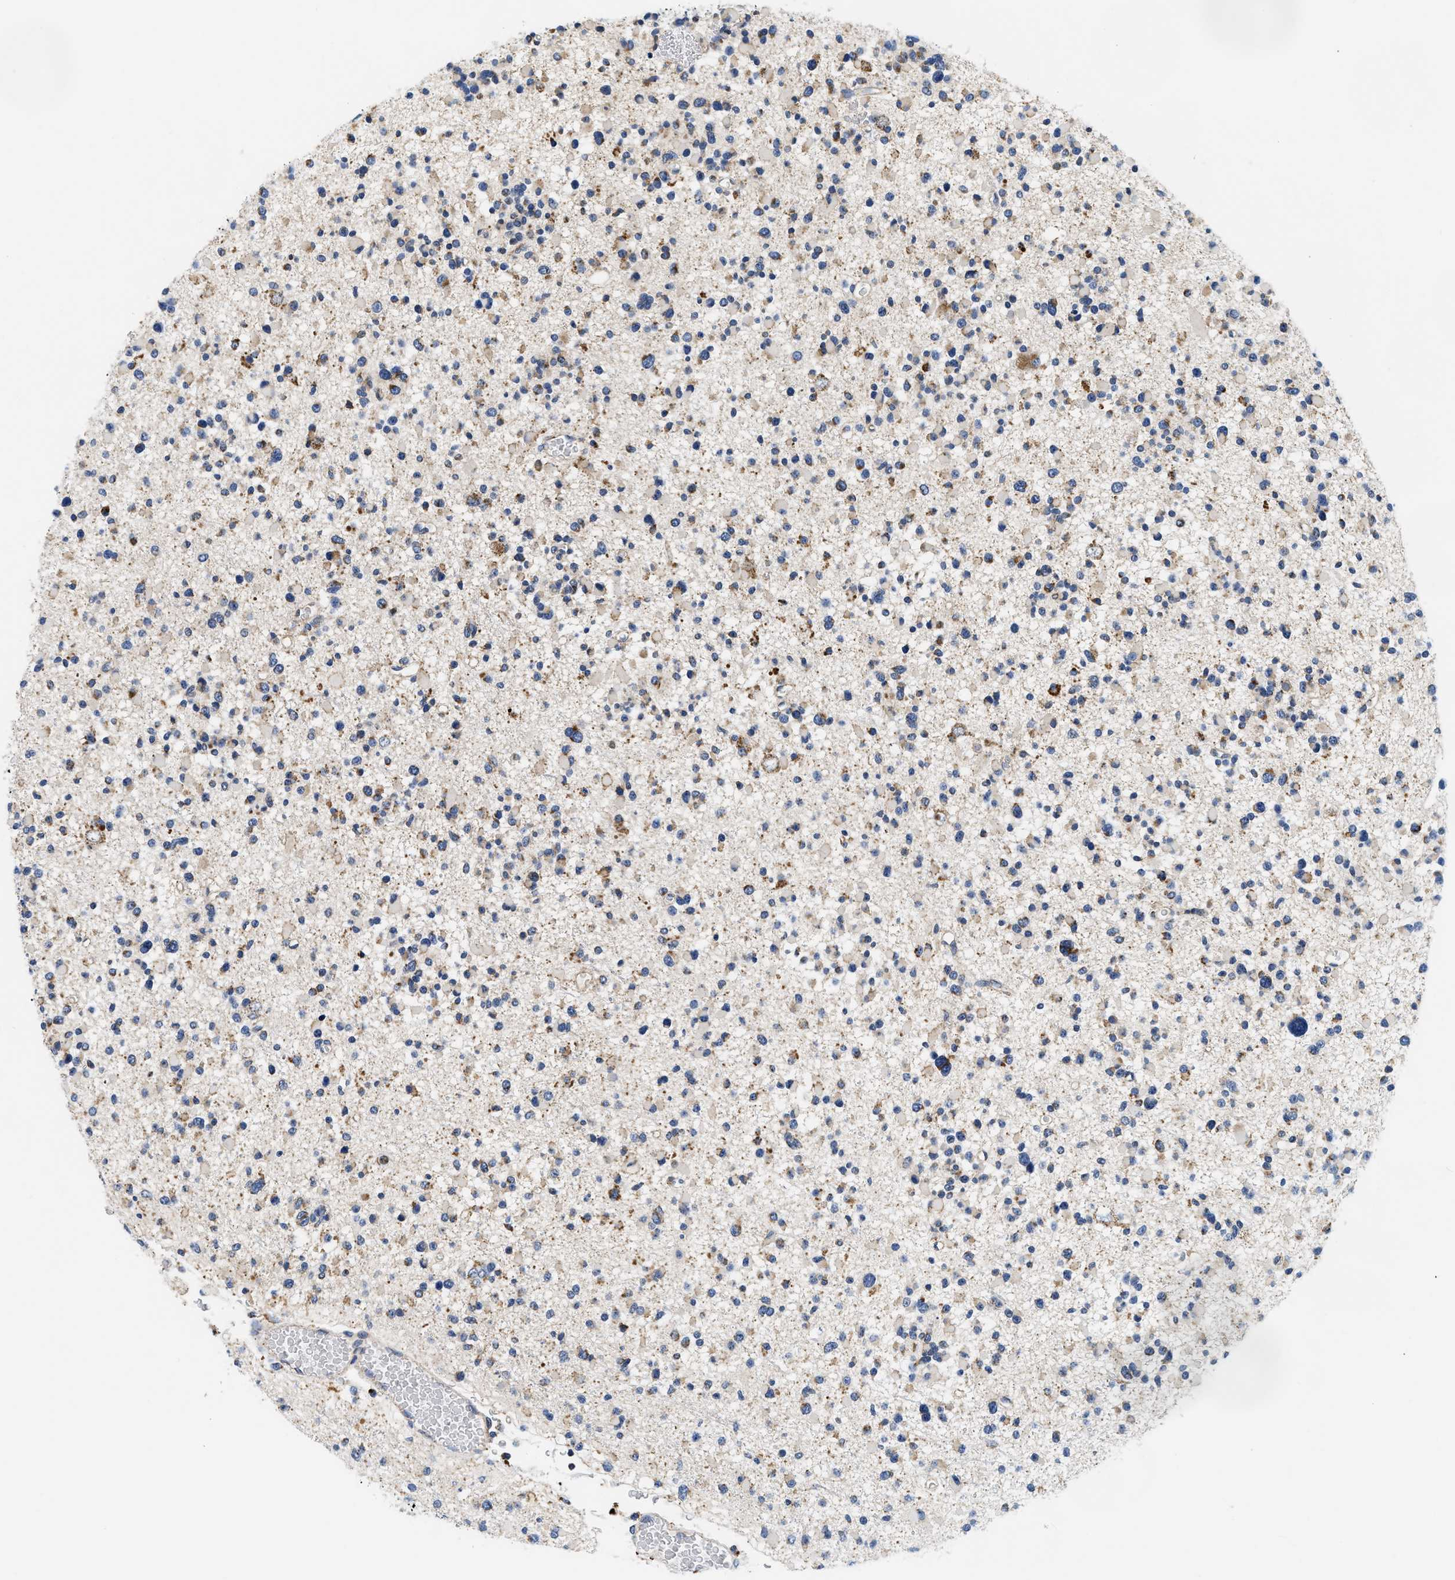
{"staining": {"intensity": "weak", "quantity": "<25%", "location": "cytoplasmic/membranous"}, "tissue": "glioma", "cell_type": "Tumor cells", "image_type": "cancer", "snomed": [{"axis": "morphology", "description": "Glioma, malignant, Low grade"}, {"axis": "topography", "description": "Brain"}], "caption": "Malignant low-grade glioma stained for a protein using immunohistochemistry (IHC) exhibits no expression tumor cells.", "gene": "PDP1", "patient": {"sex": "female", "age": 22}}